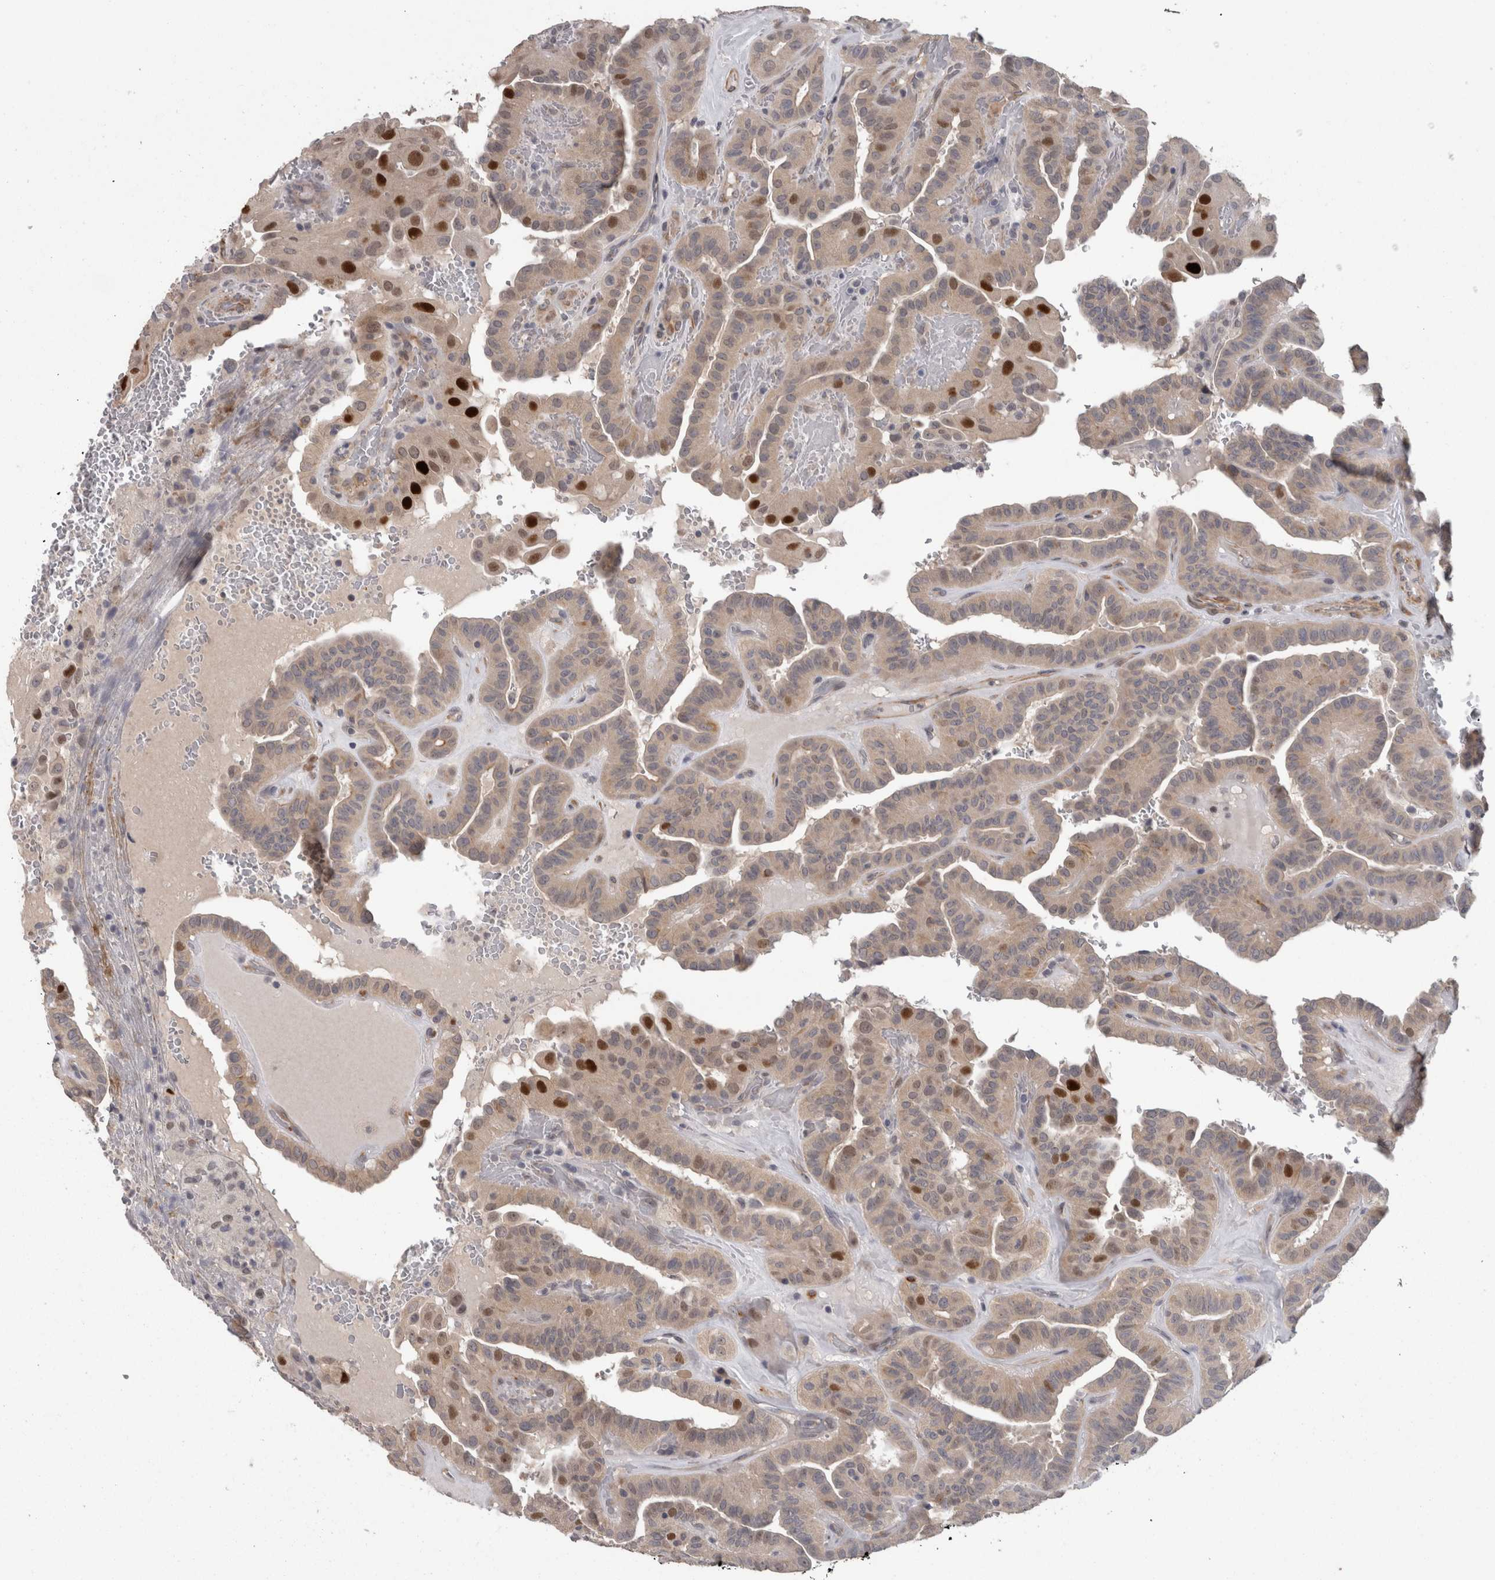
{"staining": {"intensity": "strong", "quantity": "<25%", "location": "nuclear"}, "tissue": "thyroid cancer", "cell_type": "Tumor cells", "image_type": "cancer", "snomed": [{"axis": "morphology", "description": "Papillary adenocarcinoma, NOS"}, {"axis": "topography", "description": "Thyroid gland"}], "caption": "This histopathology image reveals thyroid cancer (papillary adenocarcinoma) stained with immunohistochemistry (IHC) to label a protein in brown. The nuclear of tumor cells show strong positivity for the protein. Nuclei are counter-stained blue.", "gene": "RMDN1", "patient": {"sex": "male", "age": 77}}